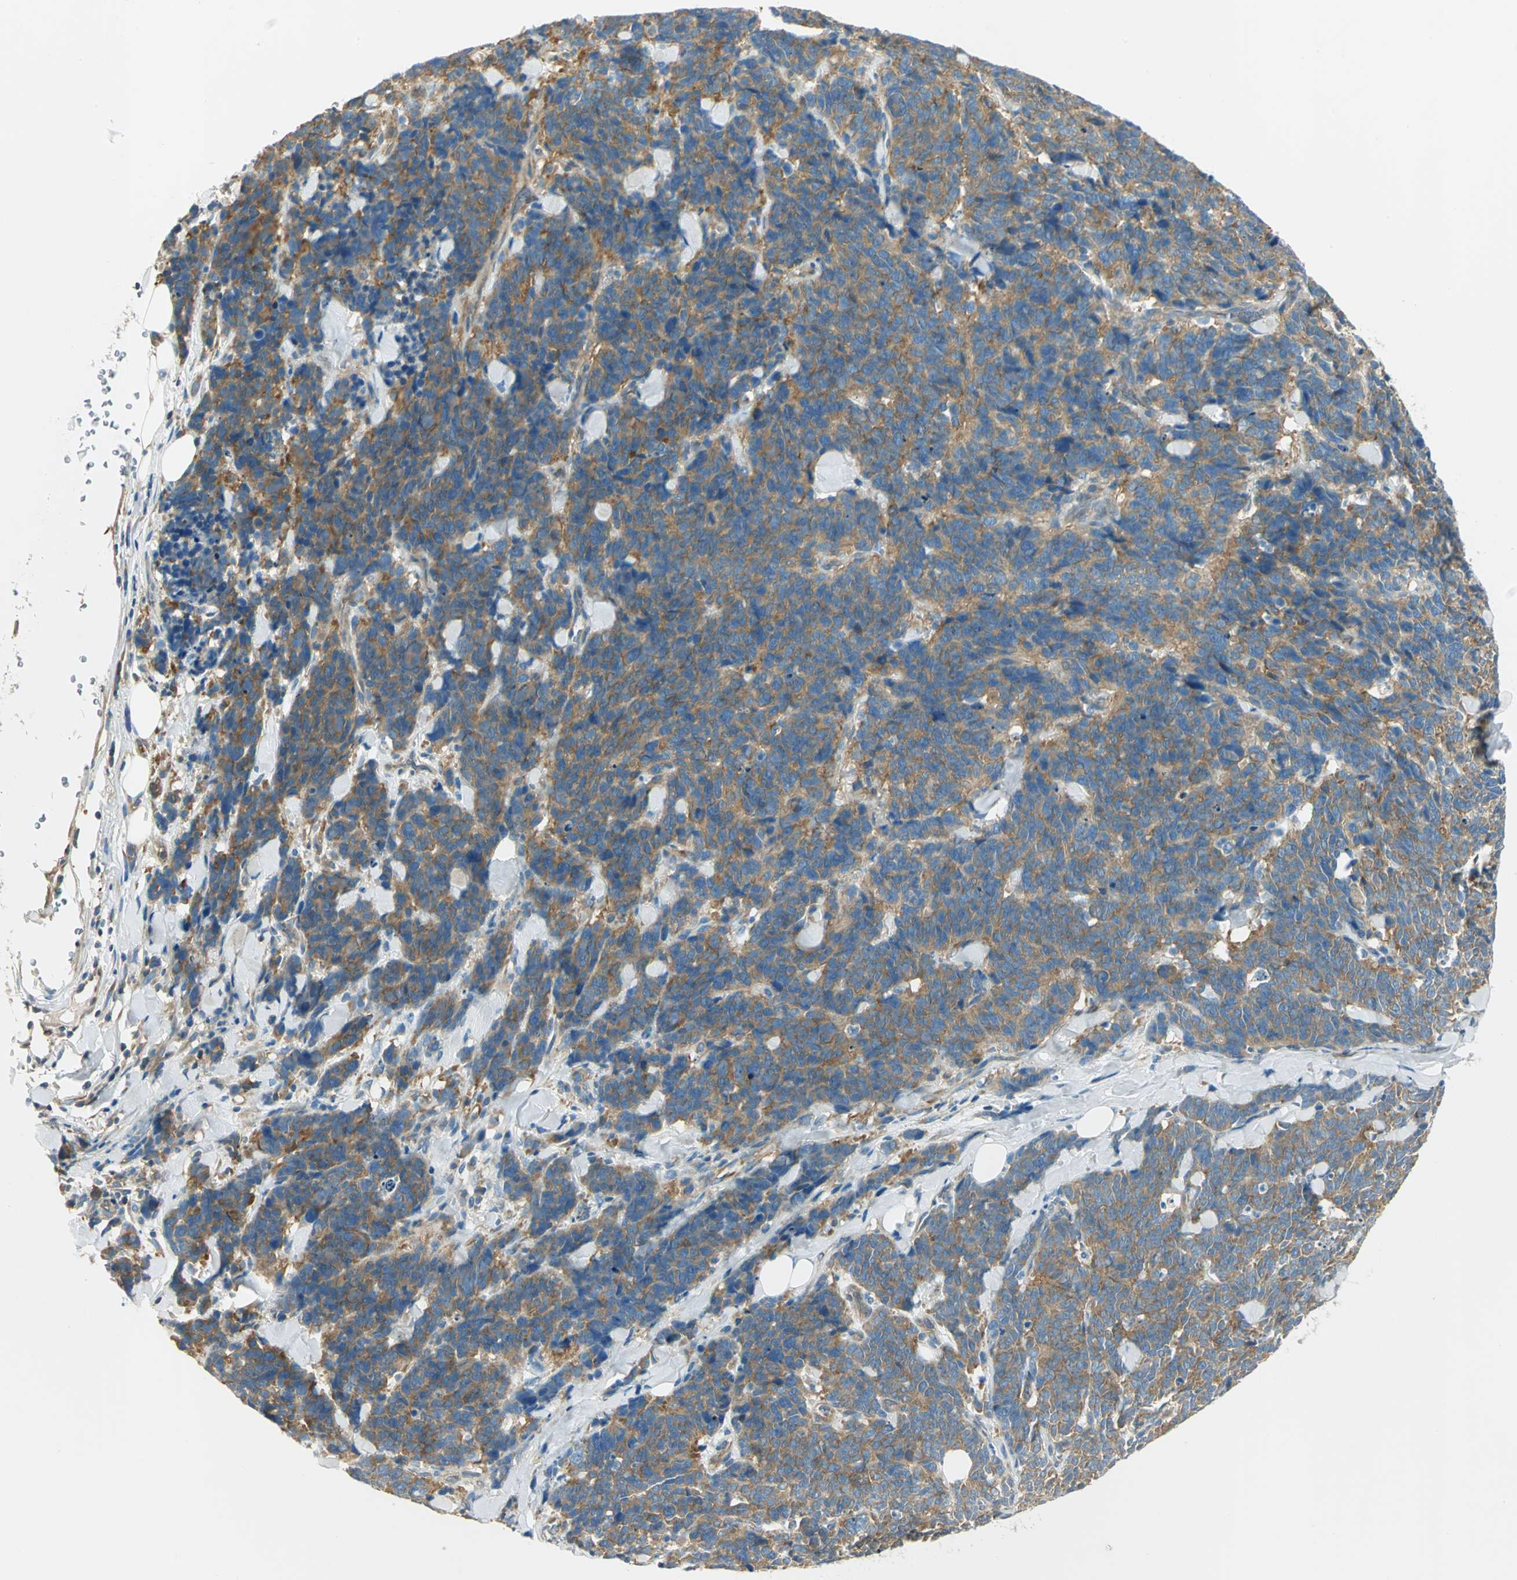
{"staining": {"intensity": "moderate", "quantity": ">75%", "location": "cytoplasmic/membranous"}, "tissue": "lung cancer", "cell_type": "Tumor cells", "image_type": "cancer", "snomed": [{"axis": "morphology", "description": "Neoplasm, malignant, NOS"}, {"axis": "topography", "description": "Lung"}], "caption": "Immunohistochemical staining of neoplasm (malignant) (lung) exhibits medium levels of moderate cytoplasmic/membranous protein positivity in approximately >75% of tumor cells.", "gene": "TSC22D2", "patient": {"sex": "female", "age": 58}}